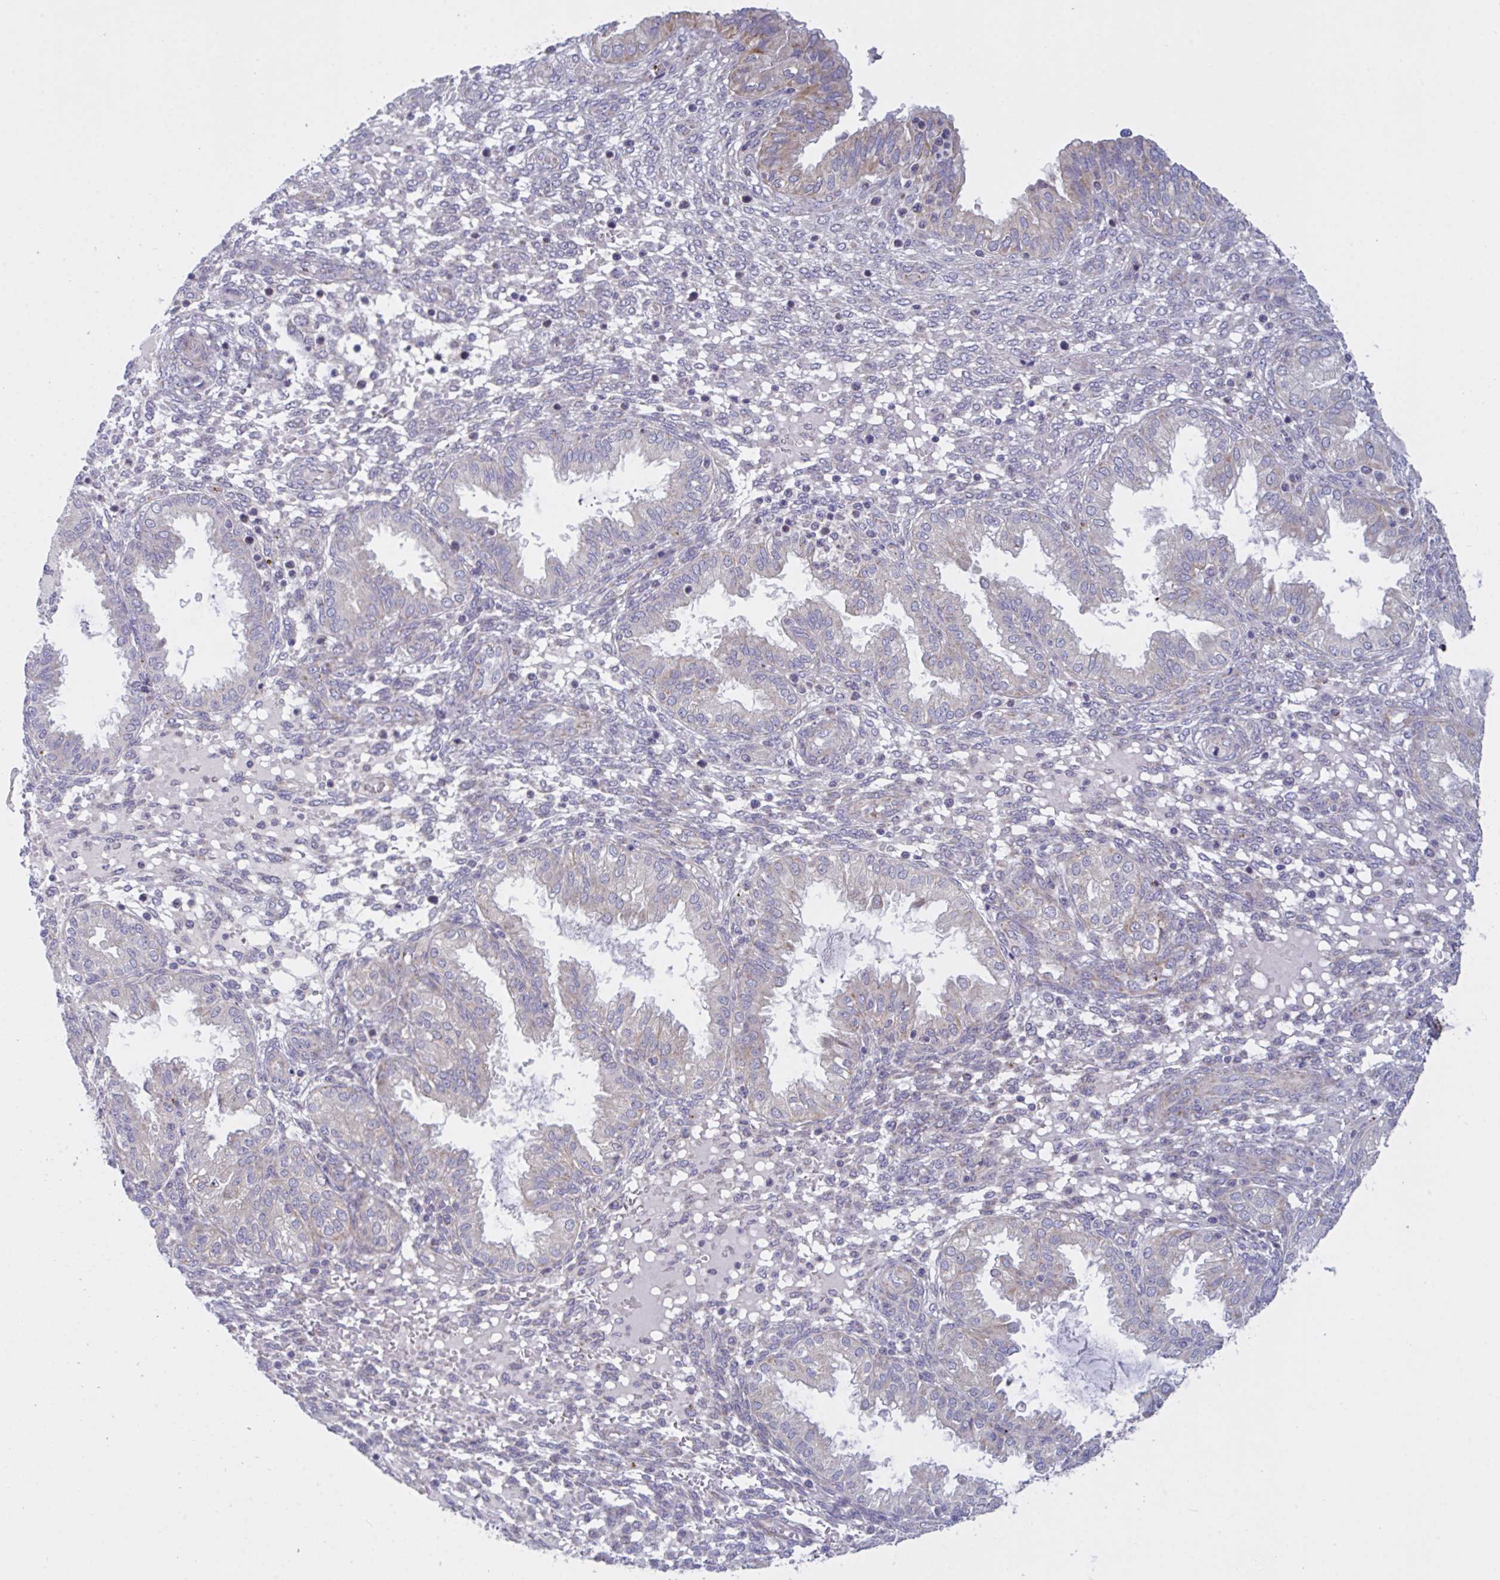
{"staining": {"intensity": "negative", "quantity": "none", "location": "none"}, "tissue": "endometrium", "cell_type": "Cells in endometrial stroma", "image_type": "normal", "snomed": [{"axis": "morphology", "description": "Normal tissue, NOS"}, {"axis": "topography", "description": "Endometrium"}], "caption": "An immunohistochemistry image of benign endometrium is shown. There is no staining in cells in endometrial stroma of endometrium.", "gene": "MRPS2", "patient": {"sex": "female", "age": 33}}